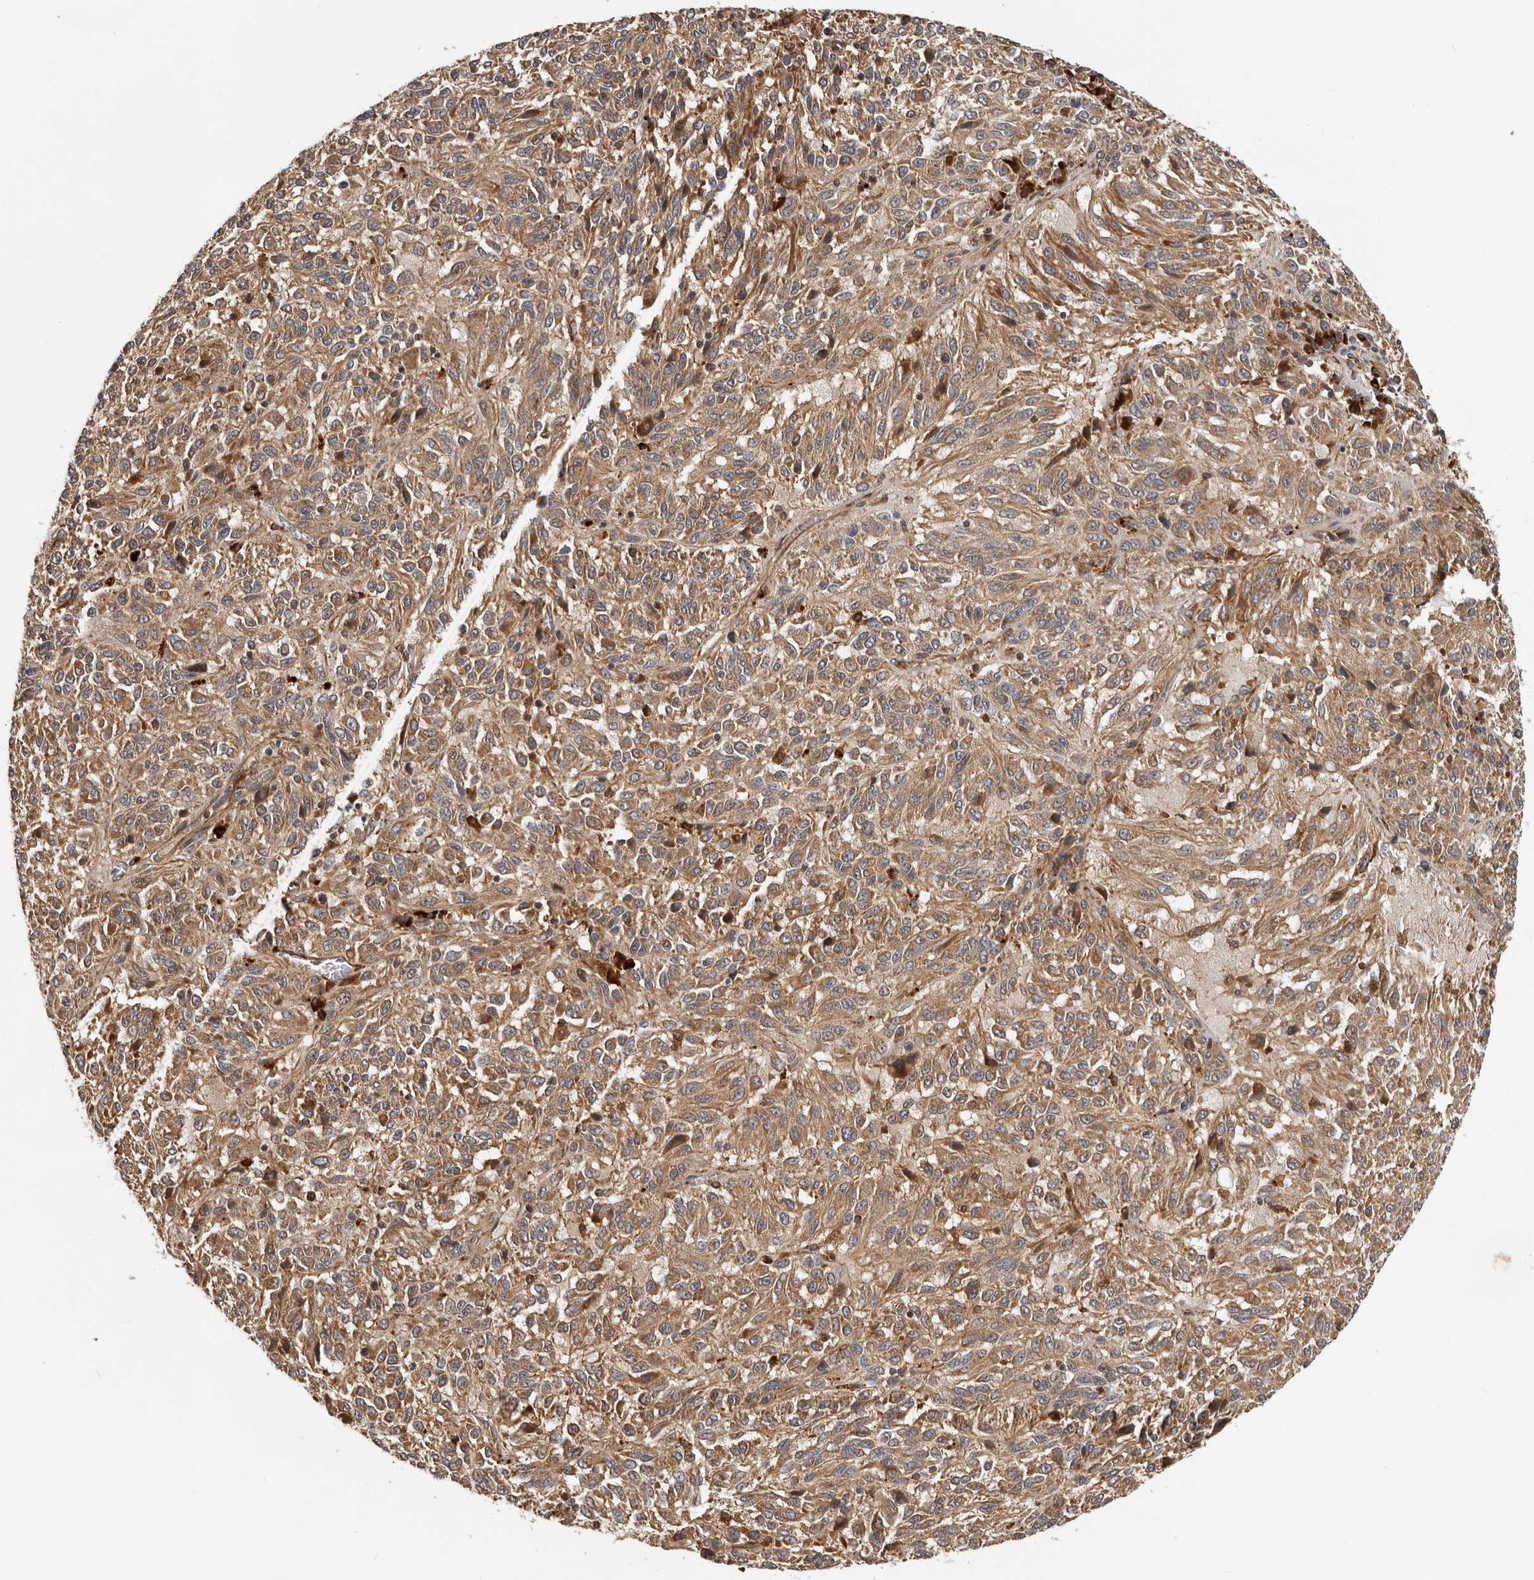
{"staining": {"intensity": "moderate", "quantity": ">75%", "location": "cytoplasmic/membranous"}, "tissue": "melanoma", "cell_type": "Tumor cells", "image_type": "cancer", "snomed": [{"axis": "morphology", "description": "Malignant melanoma, Metastatic site"}, {"axis": "topography", "description": "Lung"}], "caption": "Moderate cytoplasmic/membranous protein expression is present in approximately >75% of tumor cells in melanoma. The staining is performed using DAB (3,3'-diaminobenzidine) brown chromogen to label protein expression. The nuclei are counter-stained blue using hematoxylin.", "gene": "RNF157", "patient": {"sex": "male", "age": 64}}